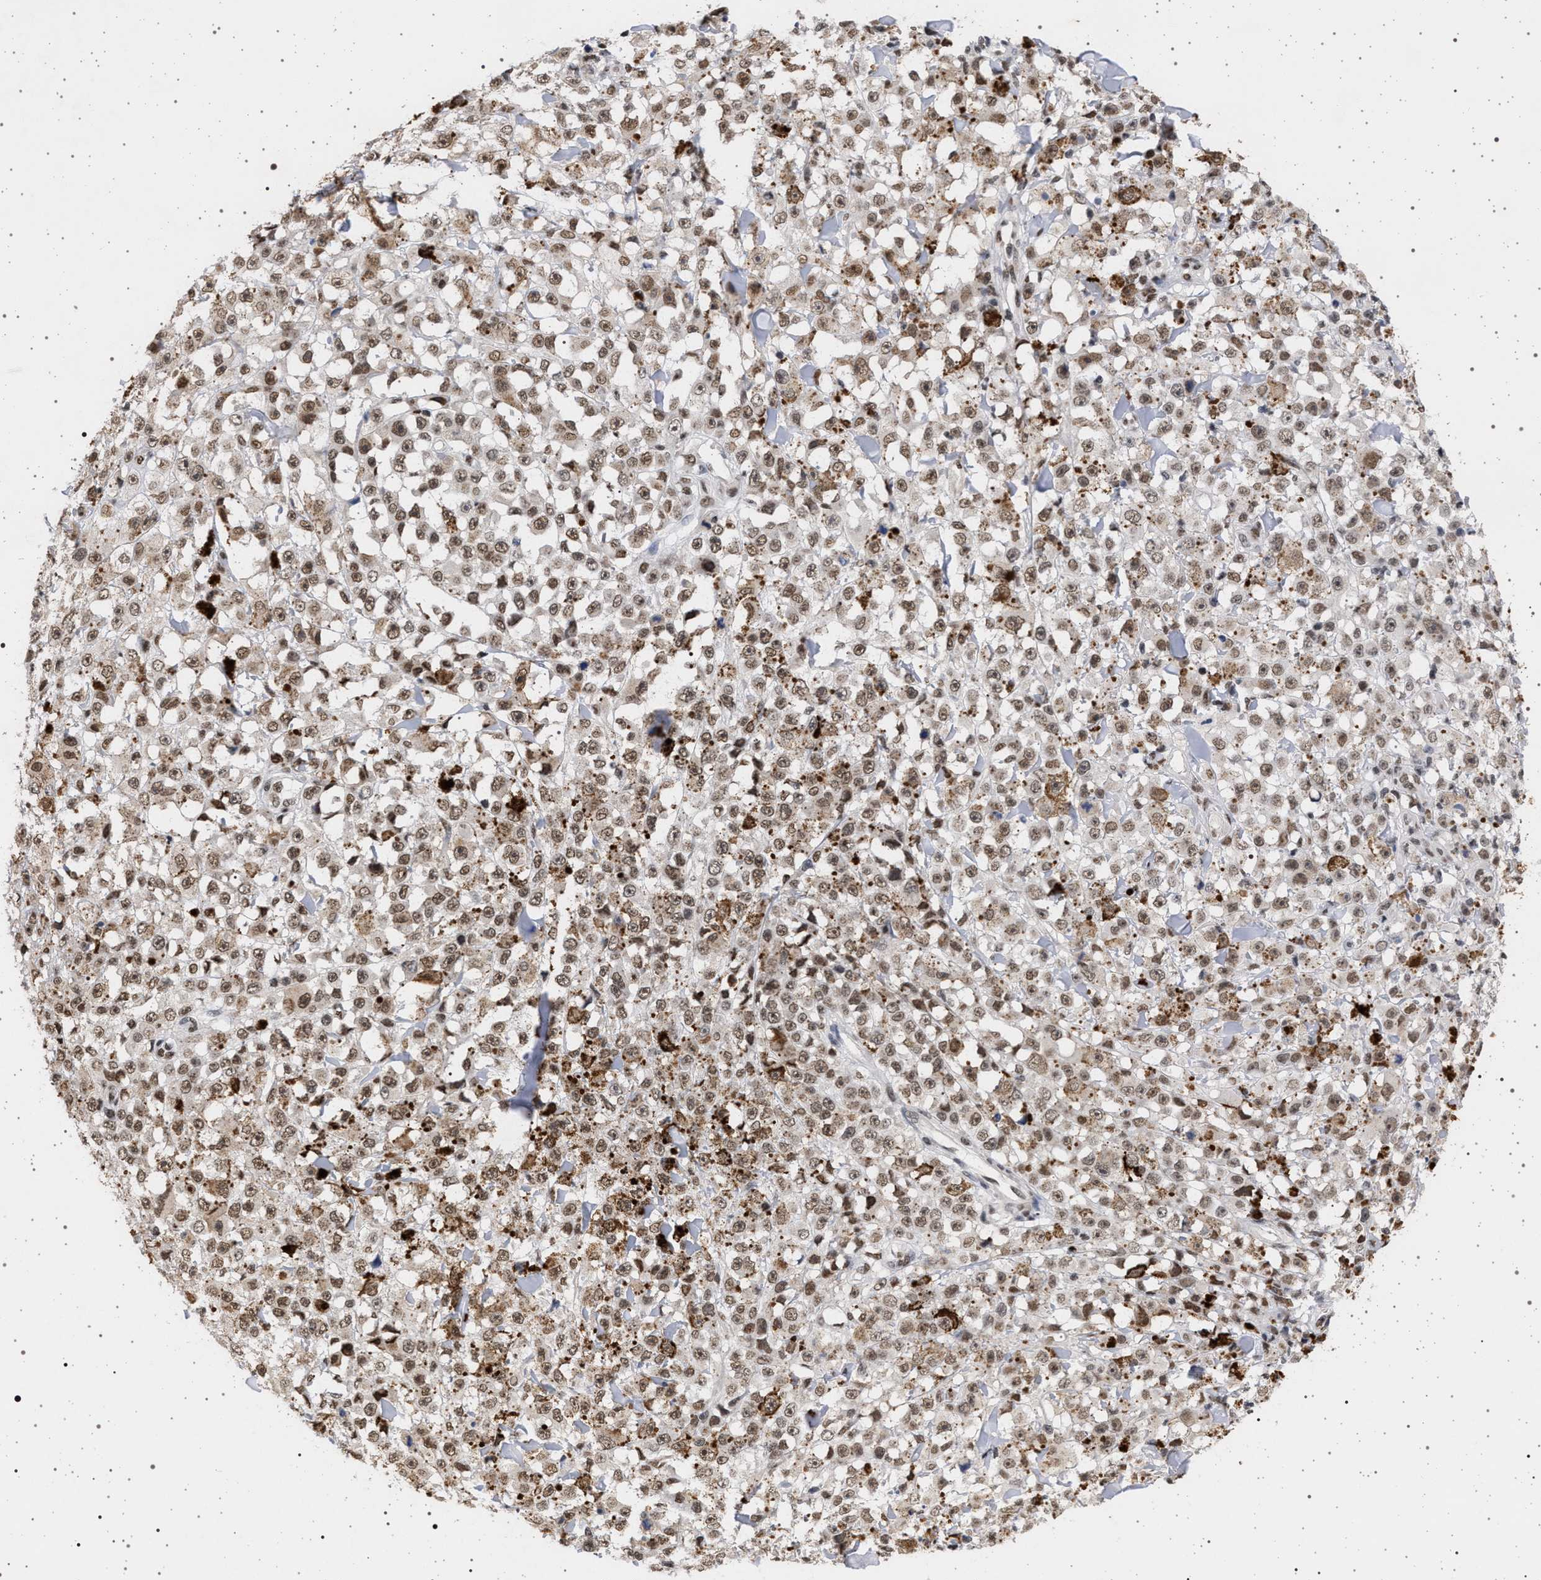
{"staining": {"intensity": "weak", "quantity": ">75%", "location": "nuclear"}, "tissue": "melanoma", "cell_type": "Tumor cells", "image_type": "cancer", "snomed": [{"axis": "morphology", "description": "Malignant melanoma, NOS"}, {"axis": "topography", "description": "Skin"}], "caption": "Malignant melanoma stained with IHC demonstrates weak nuclear positivity in approximately >75% of tumor cells. The staining is performed using DAB brown chromogen to label protein expression. The nuclei are counter-stained blue using hematoxylin.", "gene": "PHF12", "patient": {"sex": "female", "age": 82}}